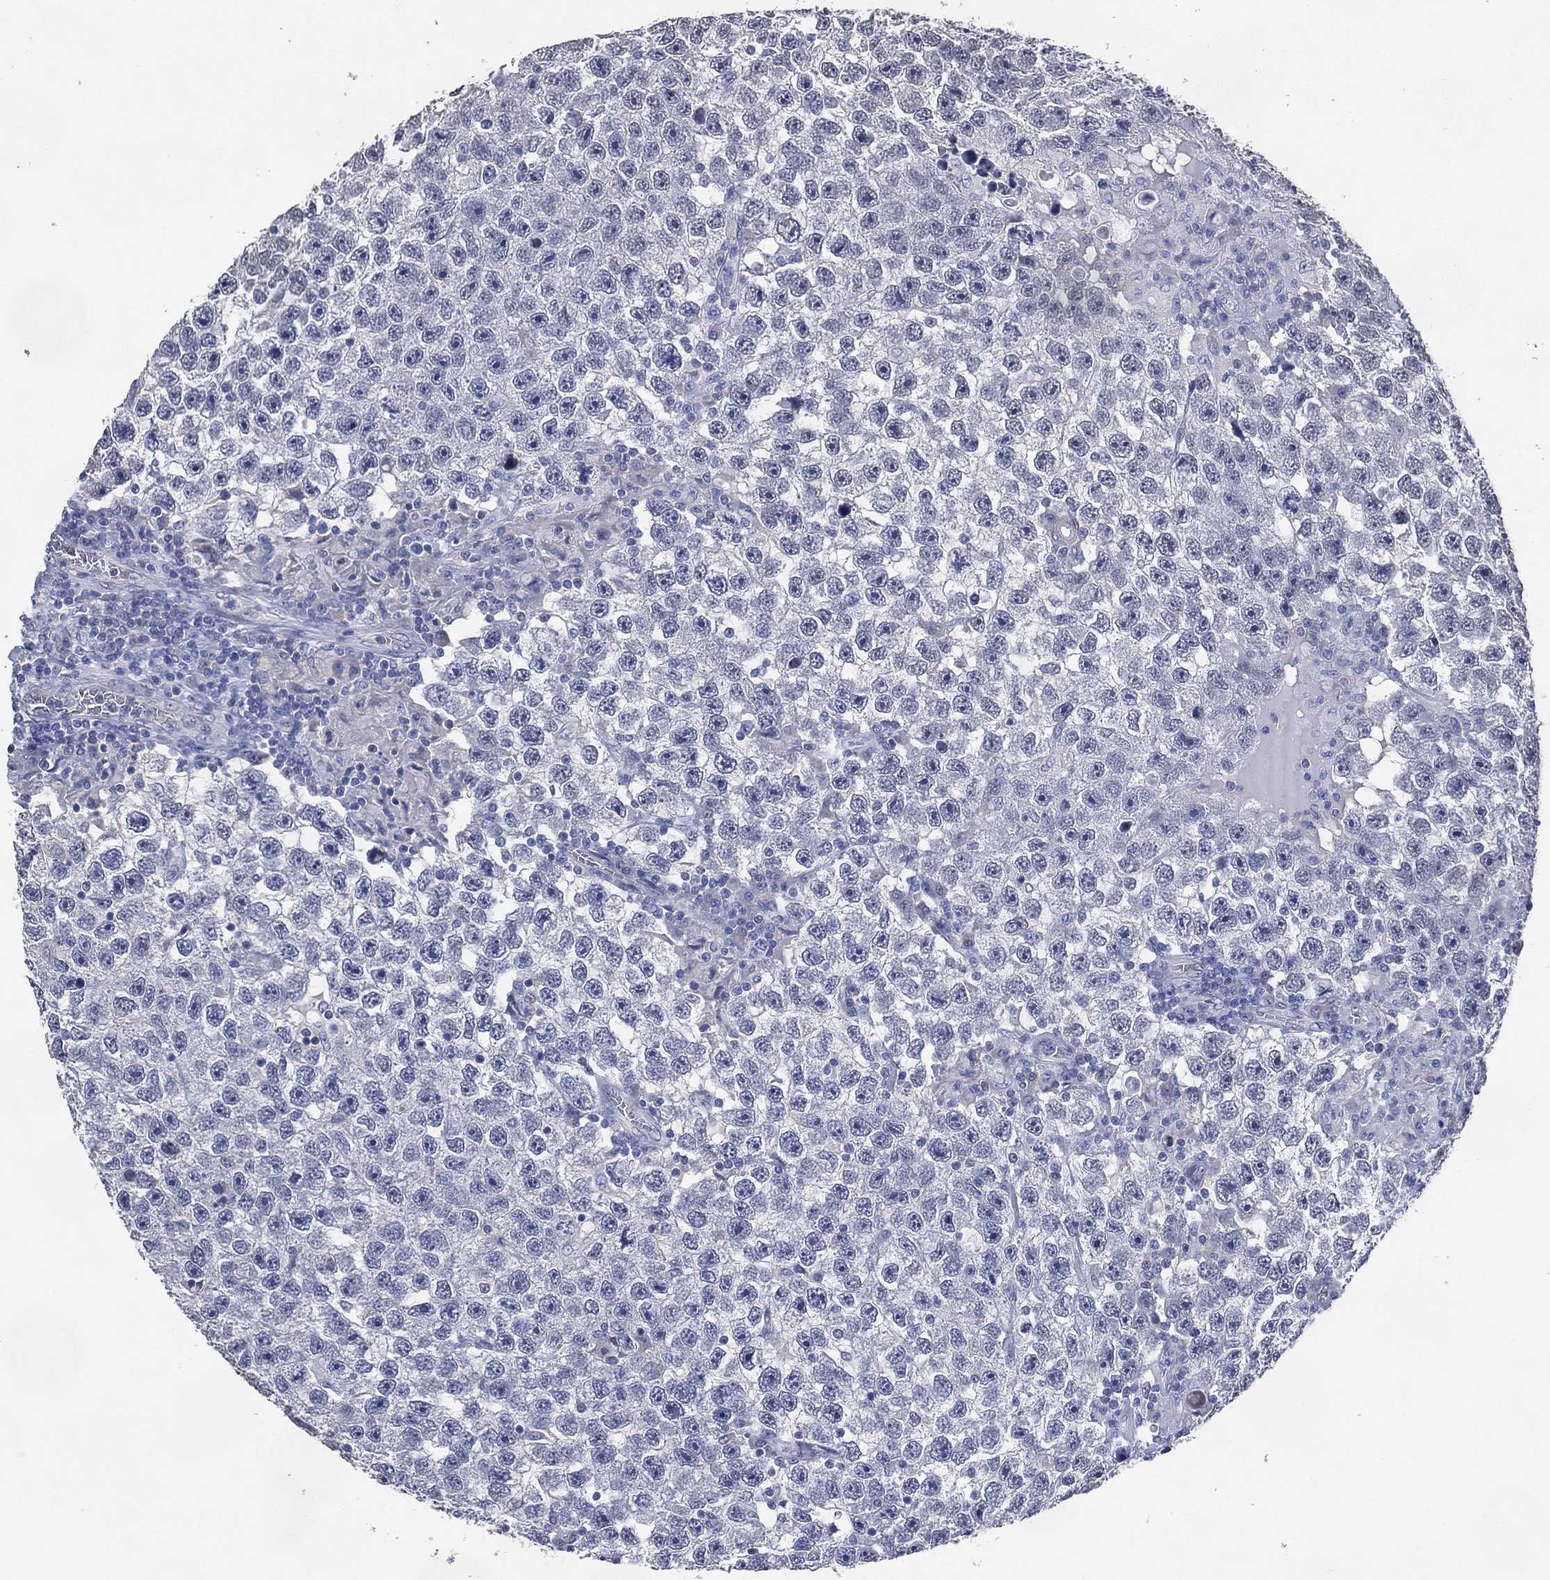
{"staining": {"intensity": "negative", "quantity": "none", "location": "none"}, "tissue": "testis cancer", "cell_type": "Tumor cells", "image_type": "cancer", "snomed": [{"axis": "morphology", "description": "Seminoma, NOS"}, {"axis": "topography", "description": "Testis"}], "caption": "High power microscopy image of an immunohistochemistry (IHC) histopathology image of testis seminoma, revealing no significant positivity in tumor cells. (IHC, brightfield microscopy, high magnification).", "gene": "AK1", "patient": {"sex": "male", "age": 26}}